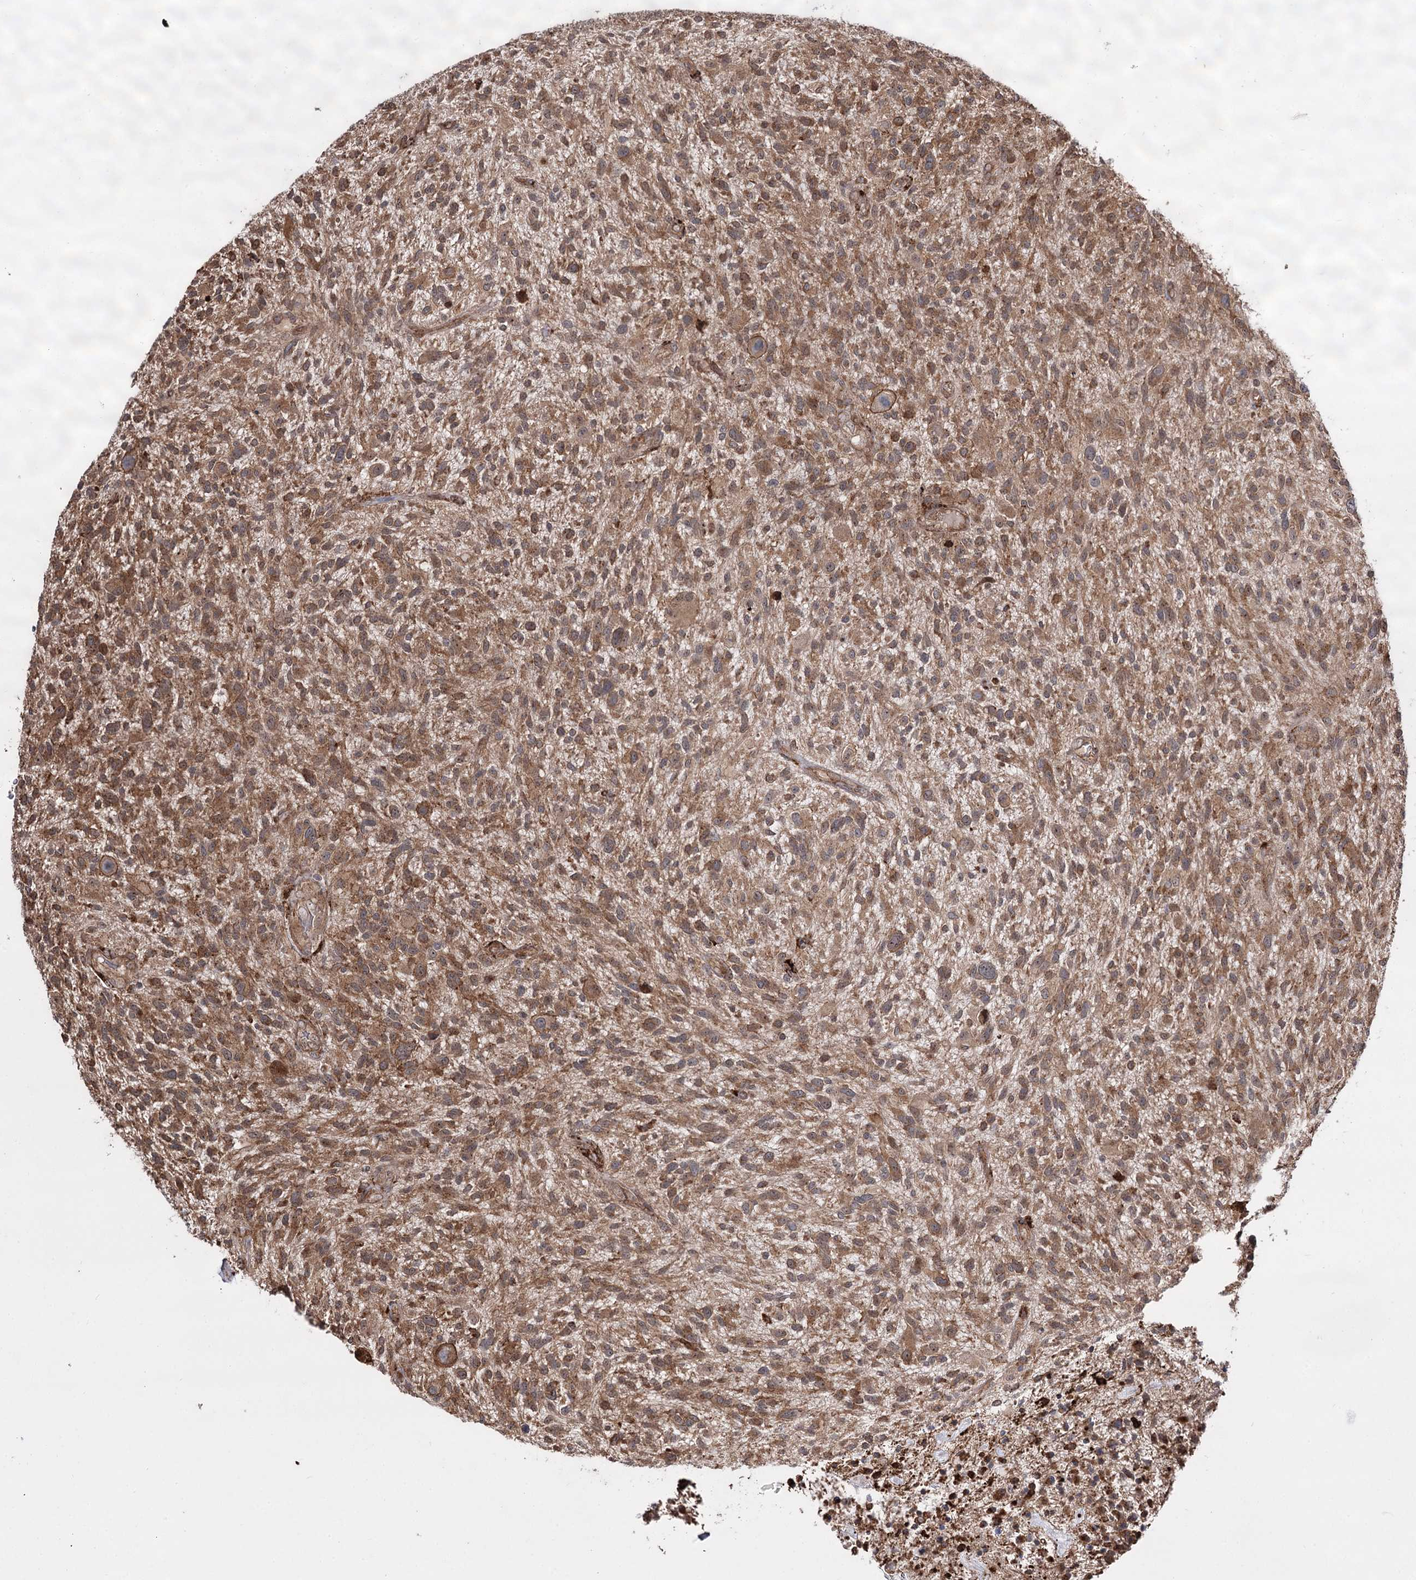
{"staining": {"intensity": "moderate", "quantity": ">75%", "location": "cytoplasmic/membranous"}, "tissue": "glioma", "cell_type": "Tumor cells", "image_type": "cancer", "snomed": [{"axis": "morphology", "description": "Glioma, malignant, High grade"}, {"axis": "topography", "description": "Brain"}], "caption": "The immunohistochemical stain highlights moderate cytoplasmic/membranous staining in tumor cells of high-grade glioma (malignant) tissue.", "gene": "FANCL", "patient": {"sex": "male", "age": 47}}